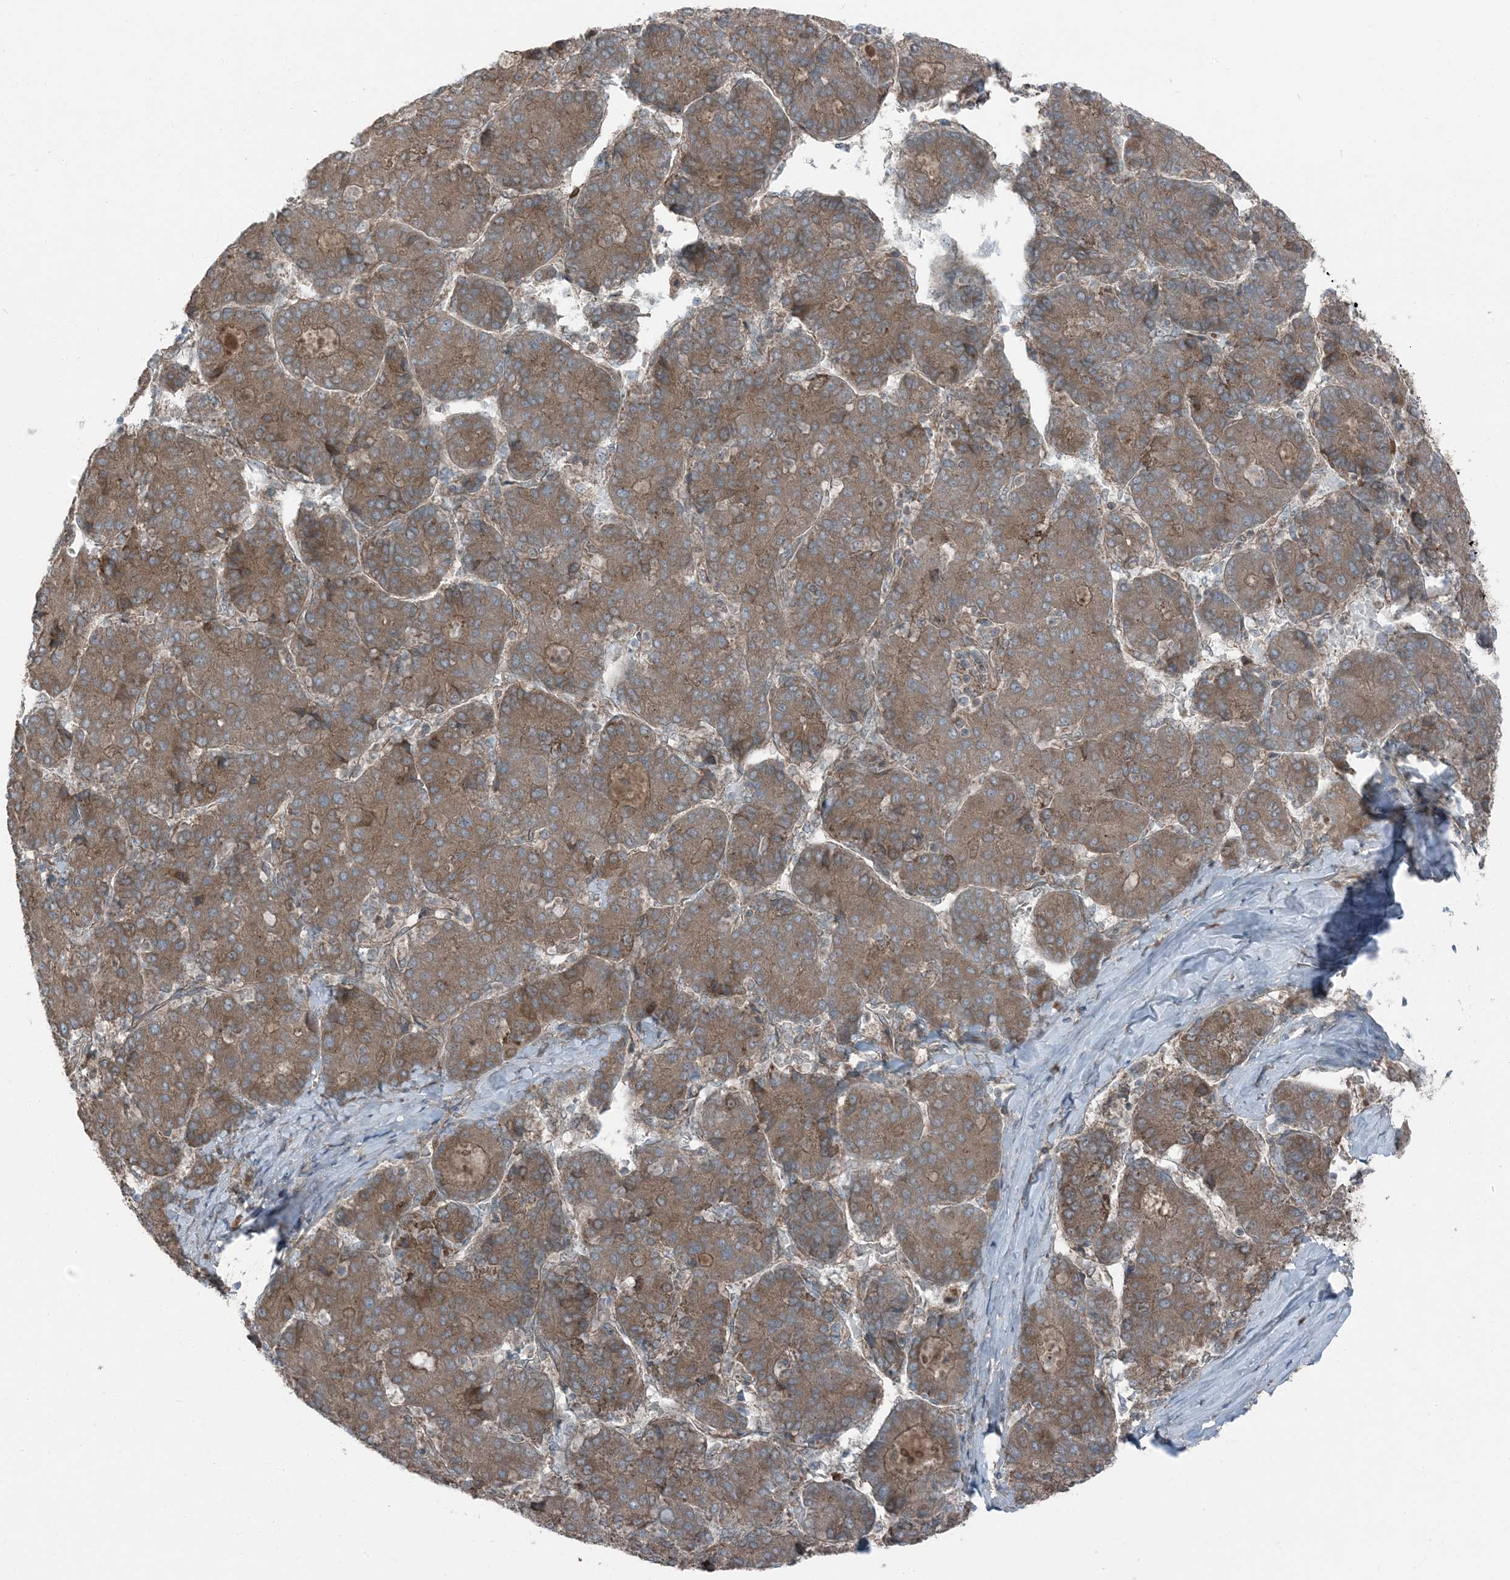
{"staining": {"intensity": "weak", "quantity": ">75%", "location": "cytoplasmic/membranous"}, "tissue": "liver cancer", "cell_type": "Tumor cells", "image_type": "cancer", "snomed": [{"axis": "morphology", "description": "Carcinoma, Hepatocellular, NOS"}, {"axis": "topography", "description": "Liver"}], "caption": "Weak cytoplasmic/membranous protein positivity is present in approximately >75% of tumor cells in hepatocellular carcinoma (liver). (DAB IHC with brightfield microscopy, high magnification).", "gene": "RAB3GAP1", "patient": {"sex": "male", "age": 65}}